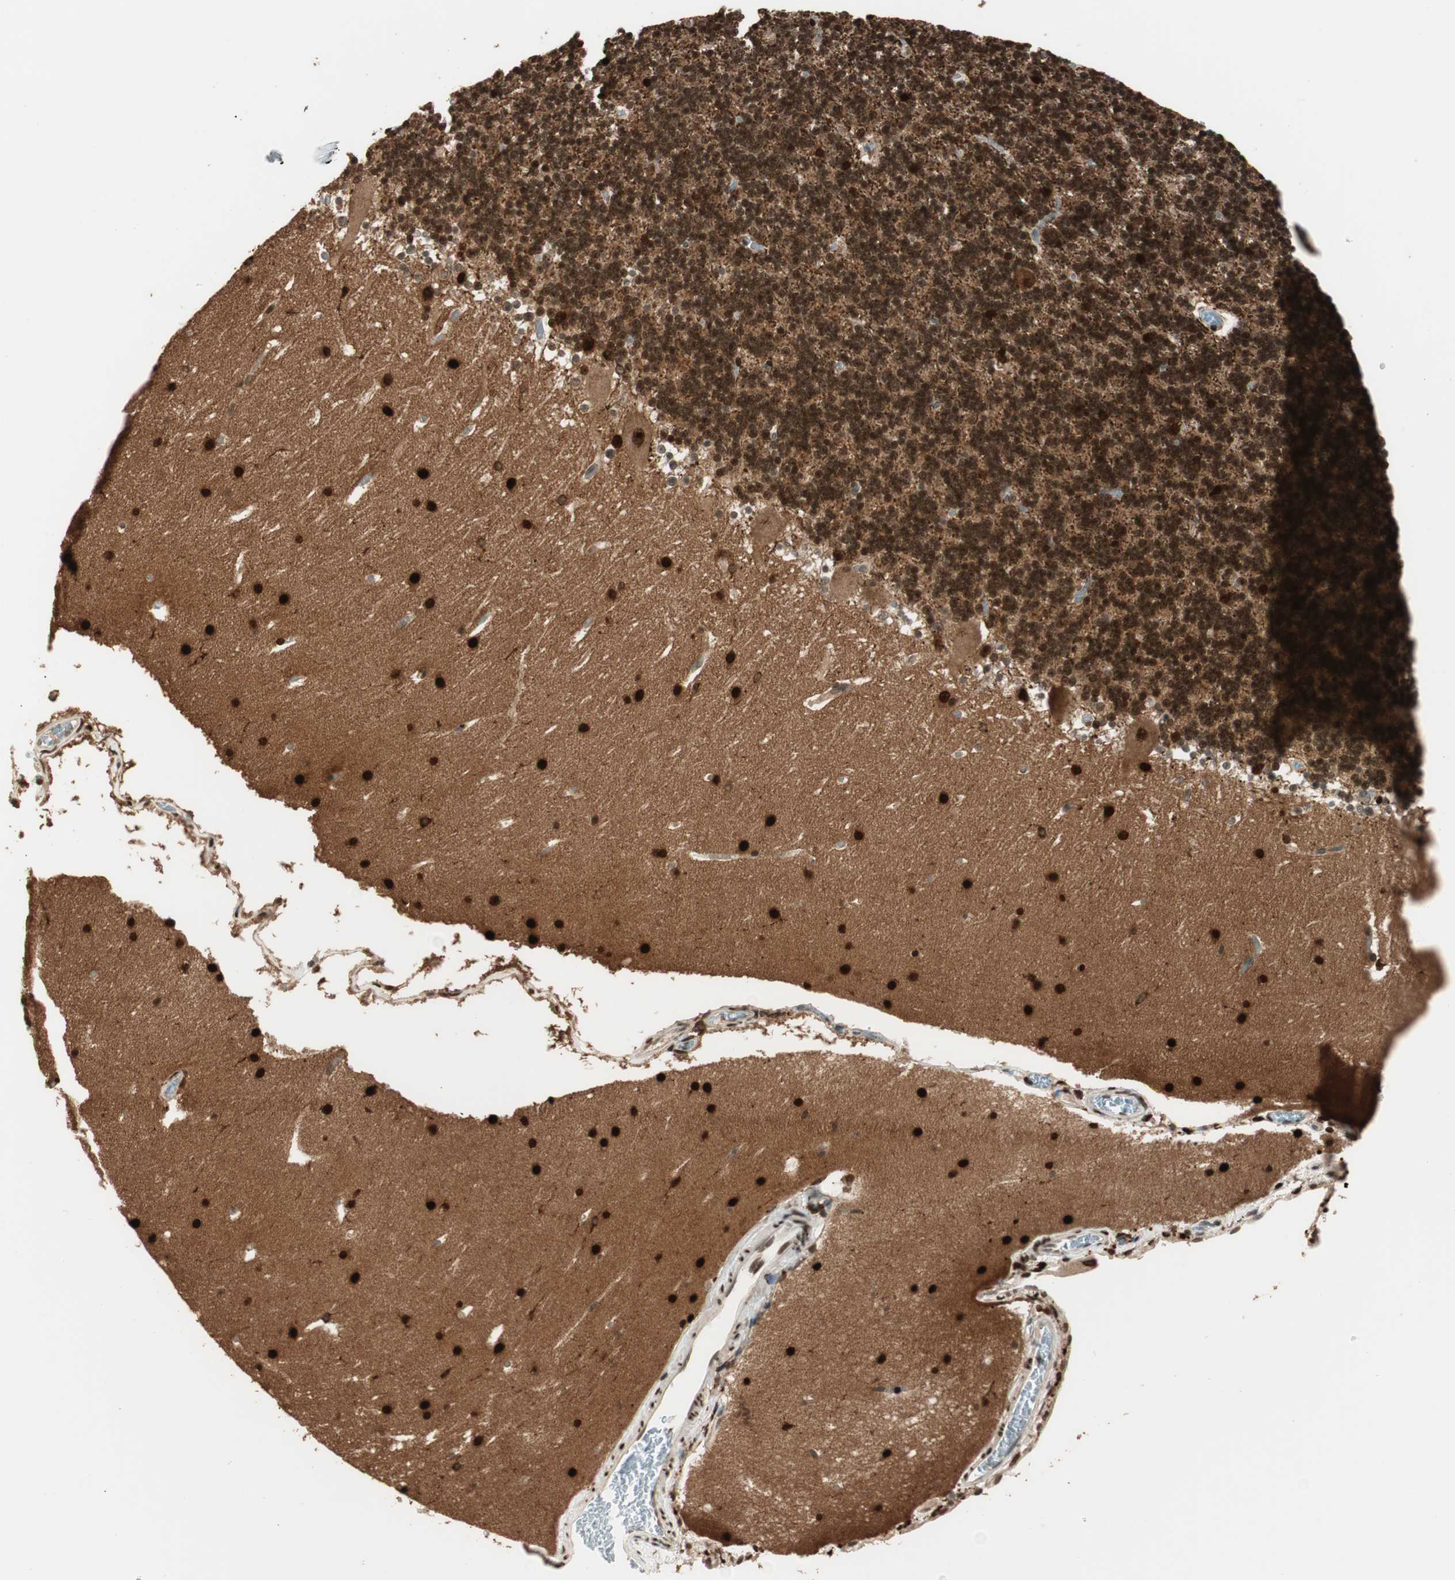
{"staining": {"intensity": "strong", "quantity": ">75%", "location": "cytoplasmic/membranous,nuclear"}, "tissue": "cerebellum", "cell_type": "Cells in granular layer", "image_type": "normal", "snomed": [{"axis": "morphology", "description": "Normal tissue, NOS"}, {"axis": "topography", "description": "Cerebellum"}], "caption": "Unremarkable cerebellum was stained to show a protein in brown. There is high levels of strong cytoplasmic/membranous,nuclear expression in approximately >75% of cells in granular layer.", "gene": "BIN1", "patient": {"sex": "male", "age": 45}}